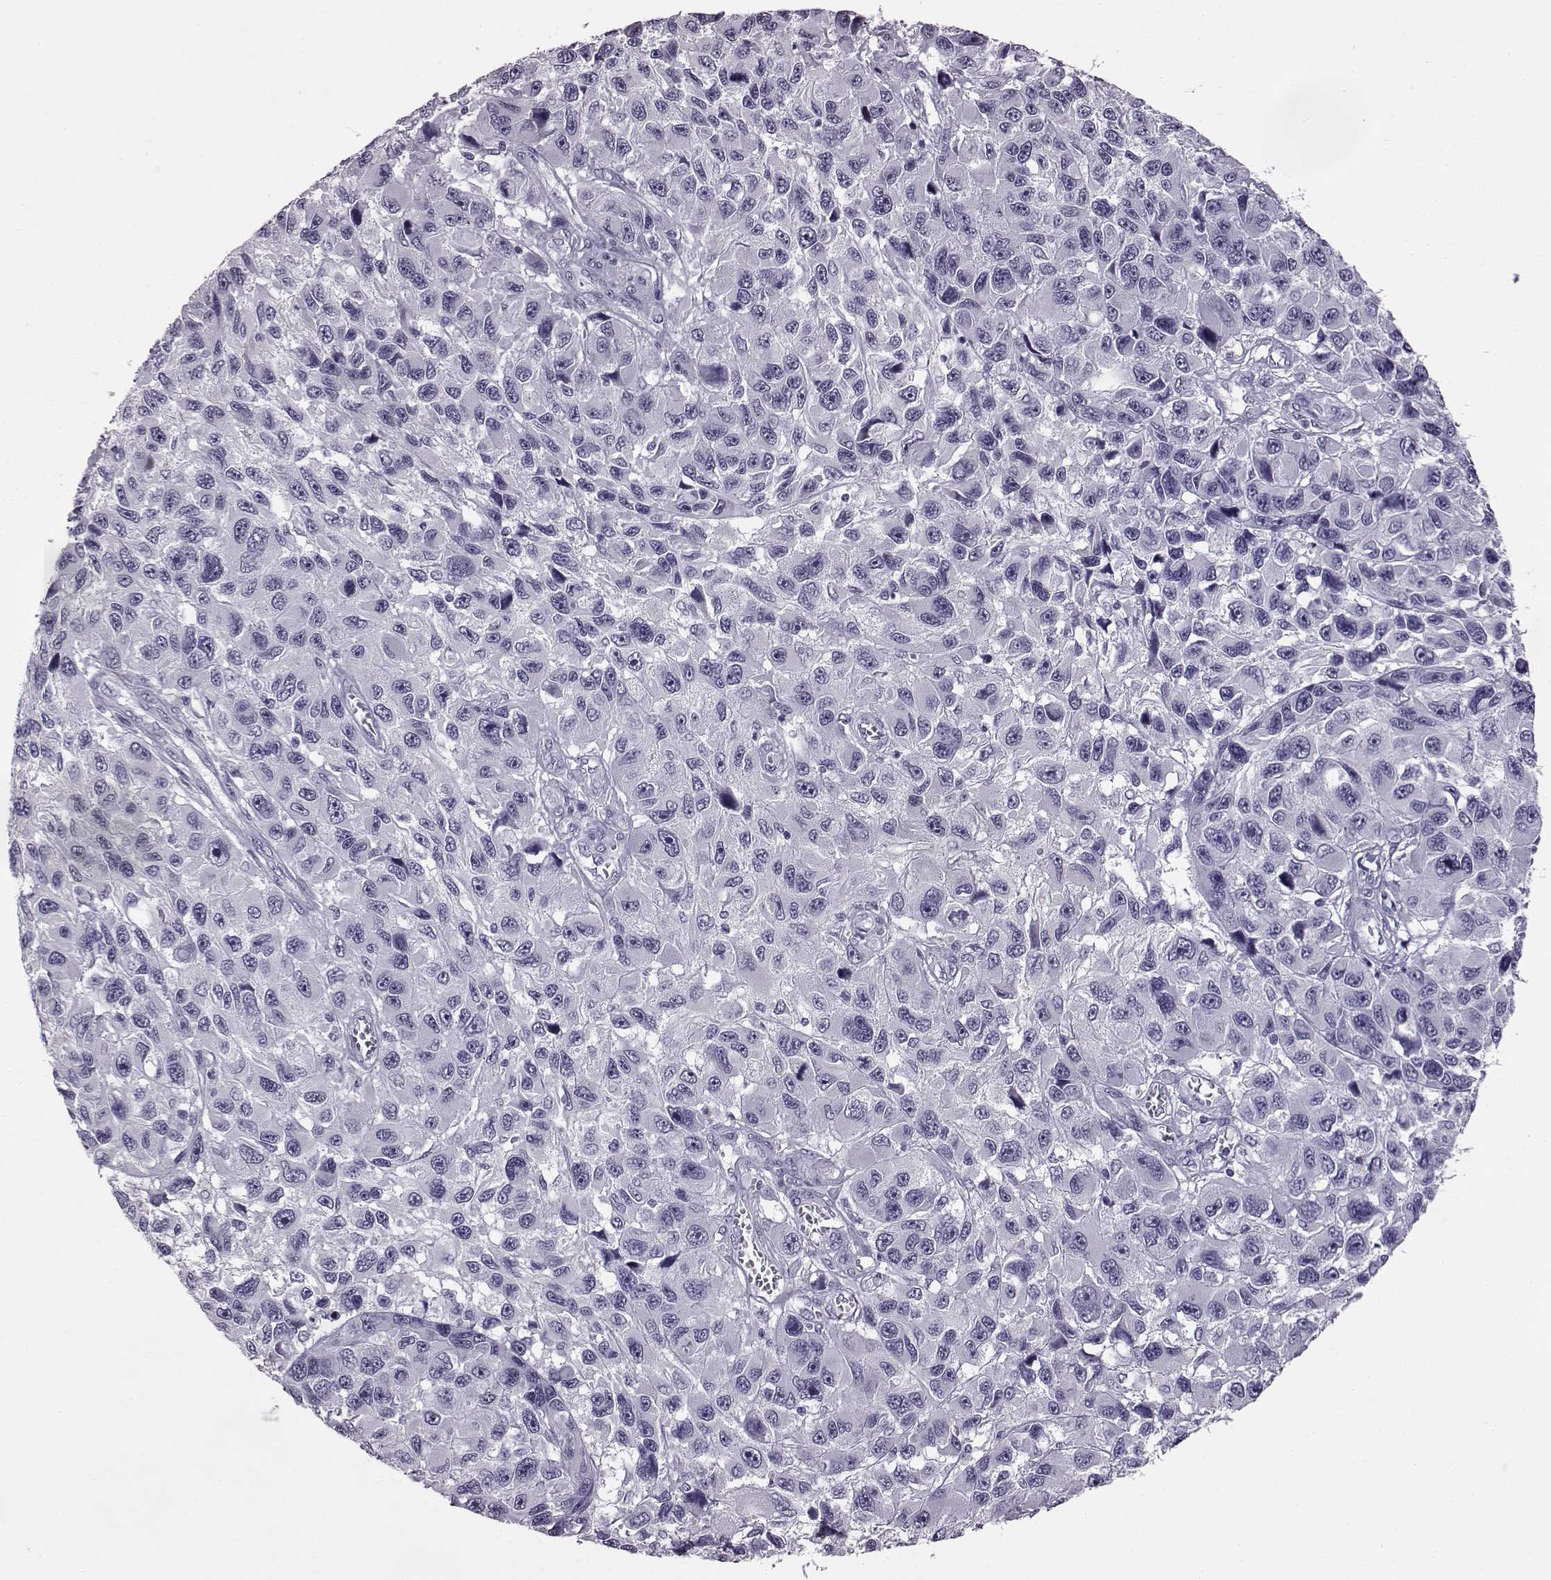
{"staining": {"intensity": "negative", "quantity": "none", "location": "none"}, "tissue": "melanoma", "cell_type": "Tumor cells", "image_type": "cancer", "snomed": [{"axis": "morphology", "description": "Malignant melanoma, NOS"}, {"axis": "topography", "description": "Skin"}], "caption": "An immunohistochemistry histopathology image of malignant melanoma is shown. There is no staining in tumor cells of malignant melanoma.", "gene": "ADGRG2", "patient": {"sex": "male", "age": 53}}